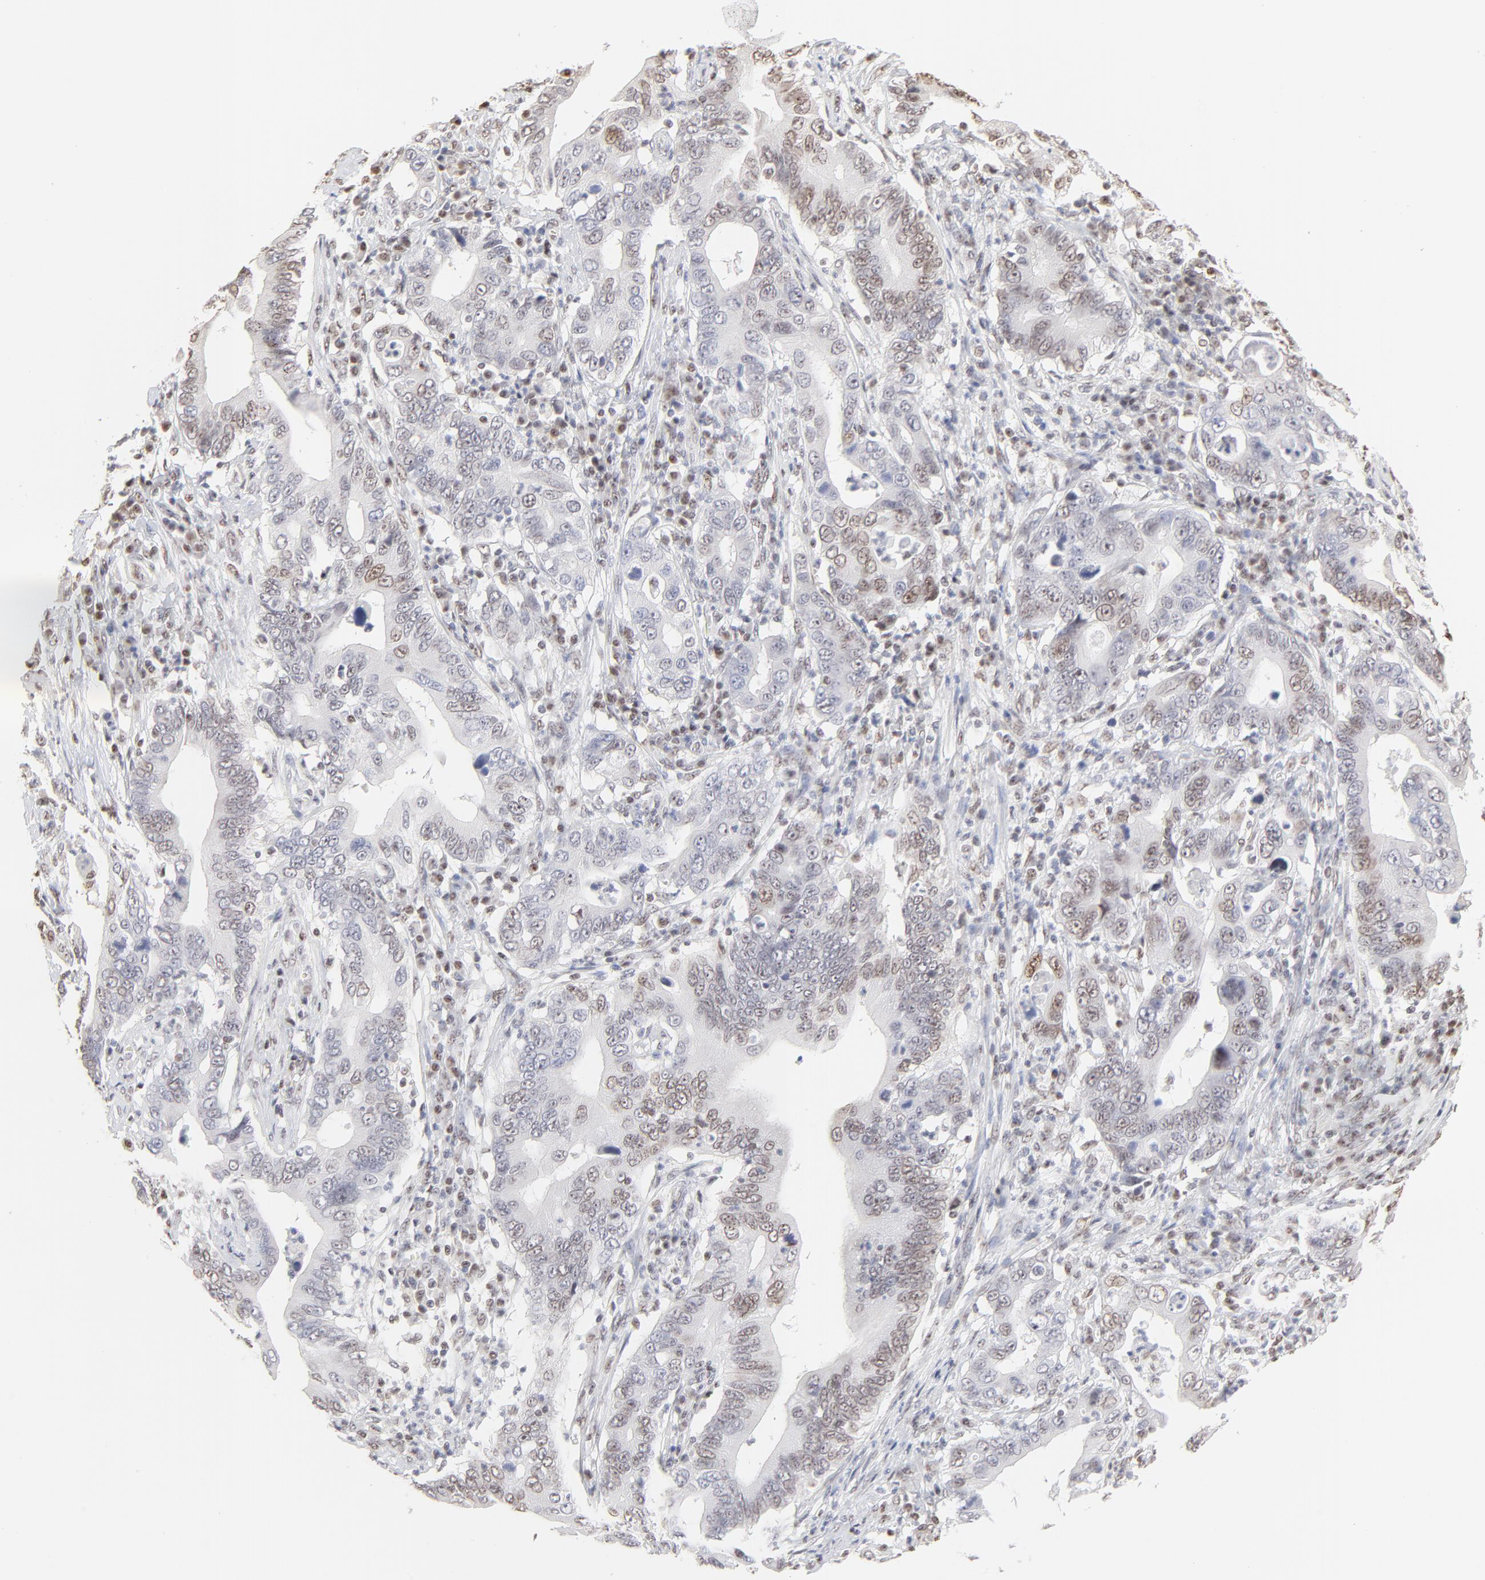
{"staining": {"intensity": "weak", "quantity": "<25%", "location": "nuclear"}, "tissue": "stomach cancer", "cell_type": "Tumor cells", "image_type": "cancer", "snomed": [{"axis": "morphology", "description": "Adenocarcinoma, NOS"}, {"axis": "topography", "description": "Stomach, upper"}], "caption": "Stomach cancer stained for a protein using immunohistochemistry shows no positivity tumor cells.", "gene": "NFIL3", "patient": {"sex": "male", "age": 63}}